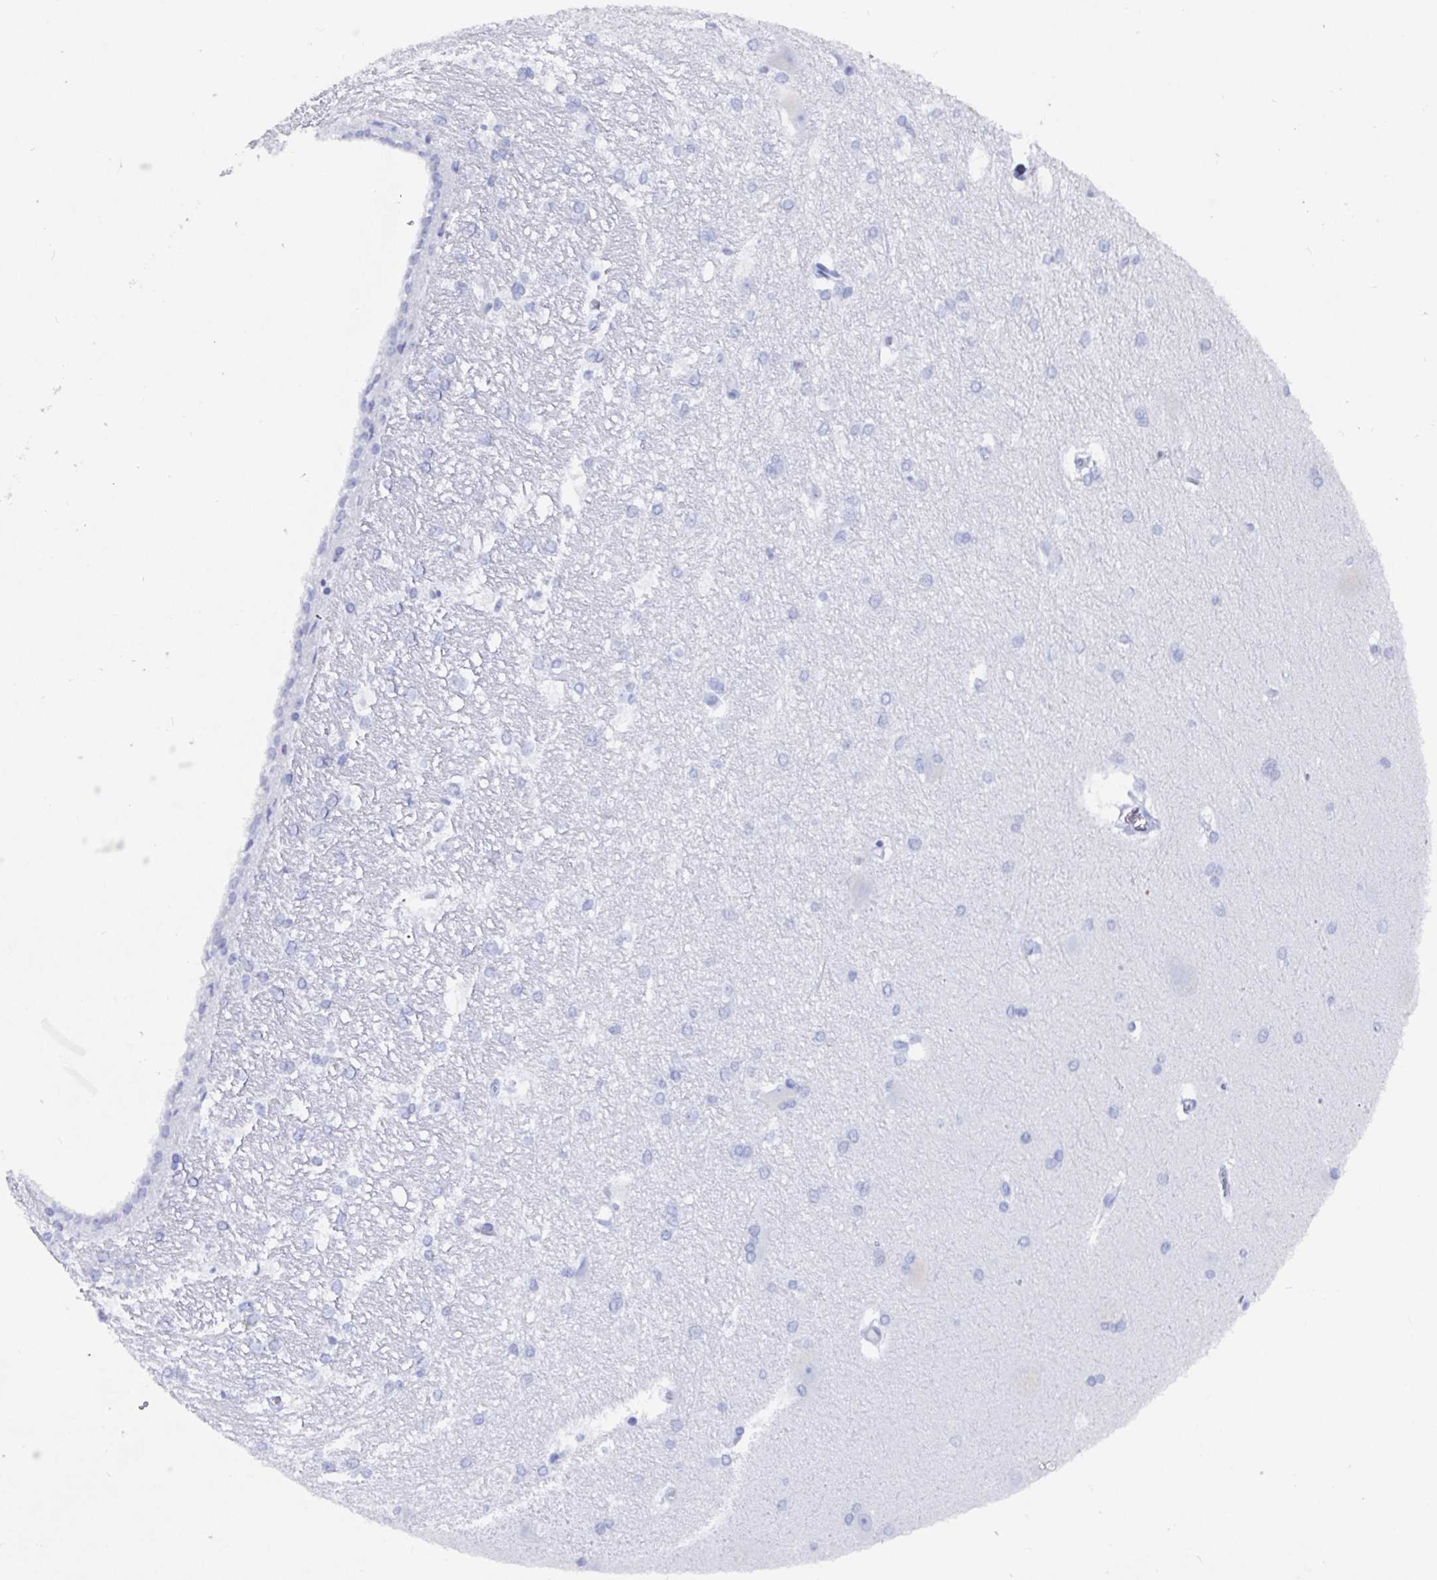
{"staining": {"intensity": "negative", "quantity": "none", "location": "none"}, "tissue": "hippocampus", "cell_type": "Glial cells", "image_type": "normal", "snomed": [{"axis": "morphology", "description": "Normal tissue, NOS"}, {"axis": "topography", "description": "Cerebral cortex"}, {"axis": "topography", "description": "Hippocampus"}], "caption": "Protein analysis of benign hippocampus displays no significant positivity in glial cells. The staining is performed using DAB brown chromogen with nuclei counter-stained in using hematoxylin.", "gene": "CLDN8", "patient": {"sex": "female", "age": 19}}